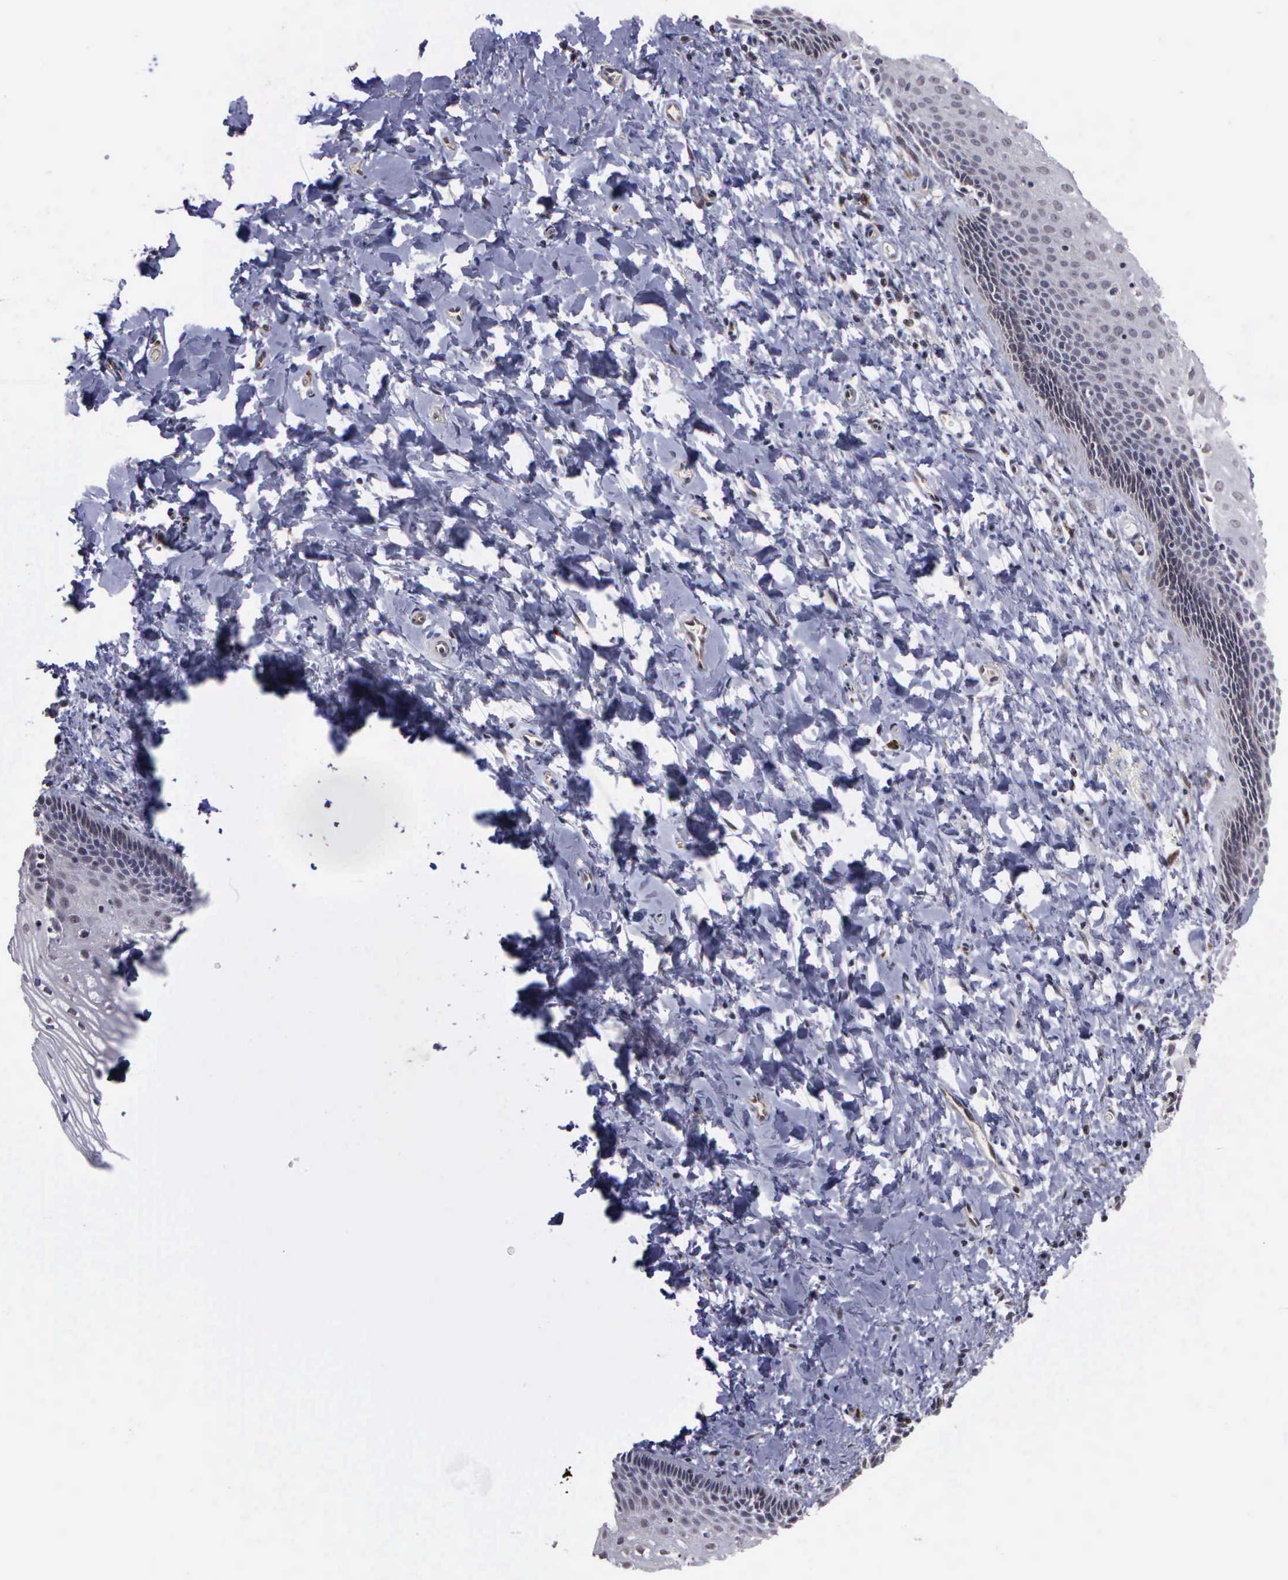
{"staining": {"intensity": "moderate", "quantity": "25%-75%", "location": "cytoplasmic/membranous"}, "tissue": "cervix", "cell_type": "Glandular cells", "image_type": "normal", "snomed": [{"axis": "morphology", "description": "Normal tissue, NOS"}, {"axis": "topography", "description": "Cervix"}], "caption": "DAB (3,3'-diaminobenzidine) immunohistochemical staining of normal cervix demonstrates moderate cytoplasmic/membranous protein staining in approximately 25%-75% of glandular cells.", "gene": "MAP3K9", "patient": {"sex": "female", "age": 53}}